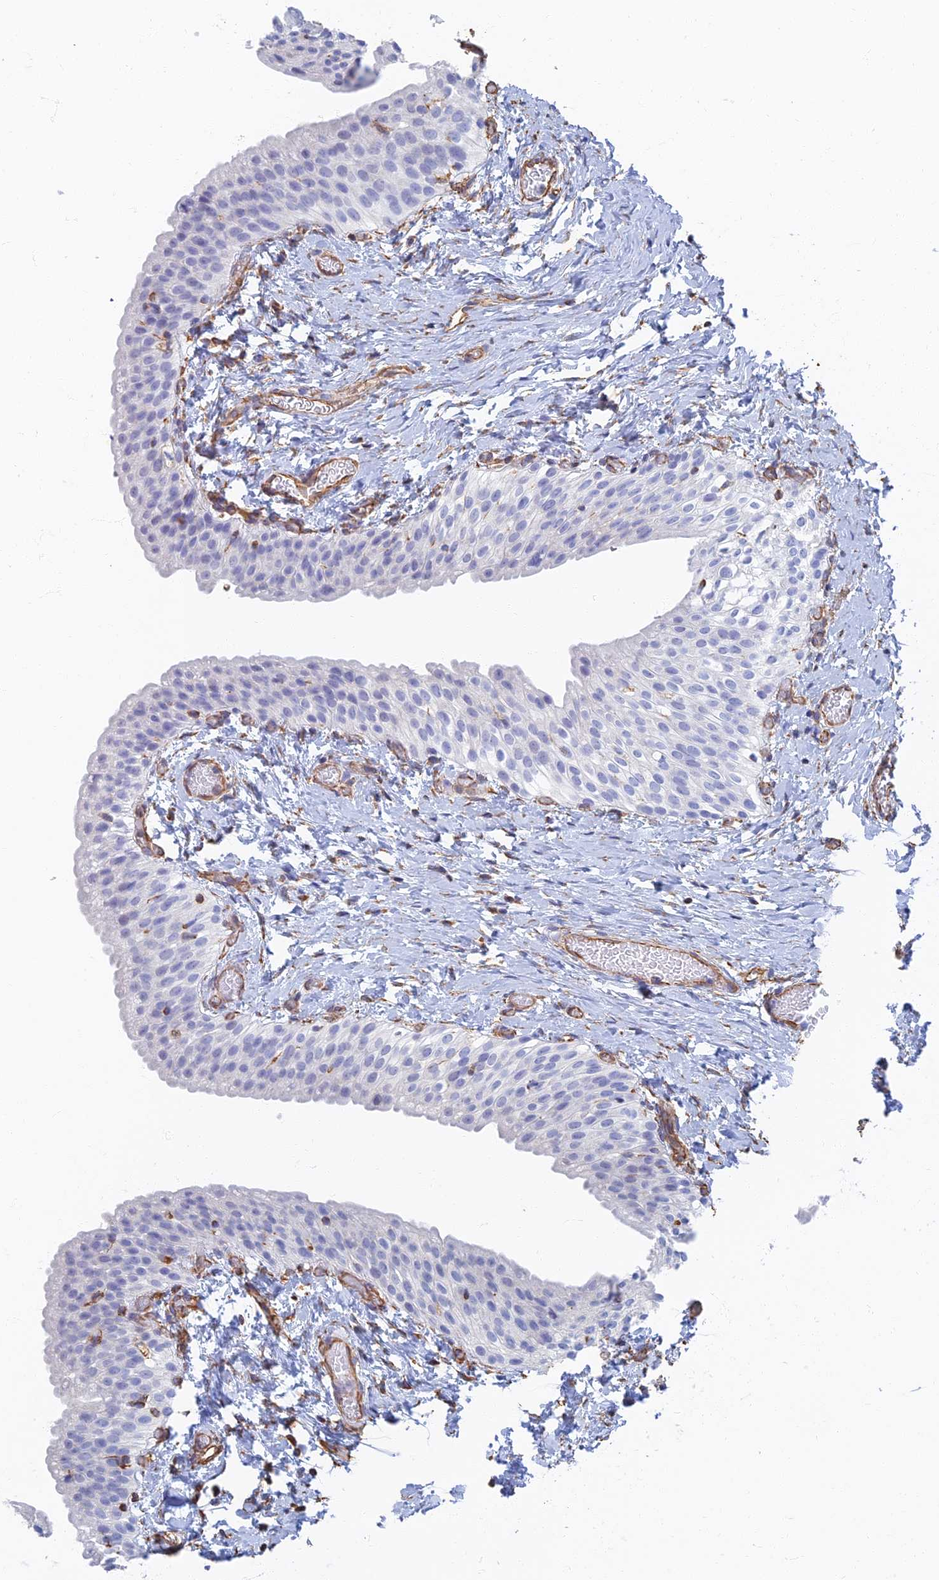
{"staining": {"intensity": "negative", "quantity": "none", "location": "none"}, "tissue": "urinary bladder", "cell_type": "Urothelial cells", "image_type": "normal", "snomed": [{"axis": "morphology", "description": "Normal tissue, NOS"}, {"axis": "topography", "description": "Urinary bladder"}], "caption": "A high-resolution image shows immunohistochemistry staining of normal urinary bladder, which reveals no significant staining in urothelial cells. (Brightfield microscopy of DAB (3,3'-diaminobenzidine) IHC at high magnification).", "gene": "RMC1", "patient": {"sex": "male", "age": 1}}